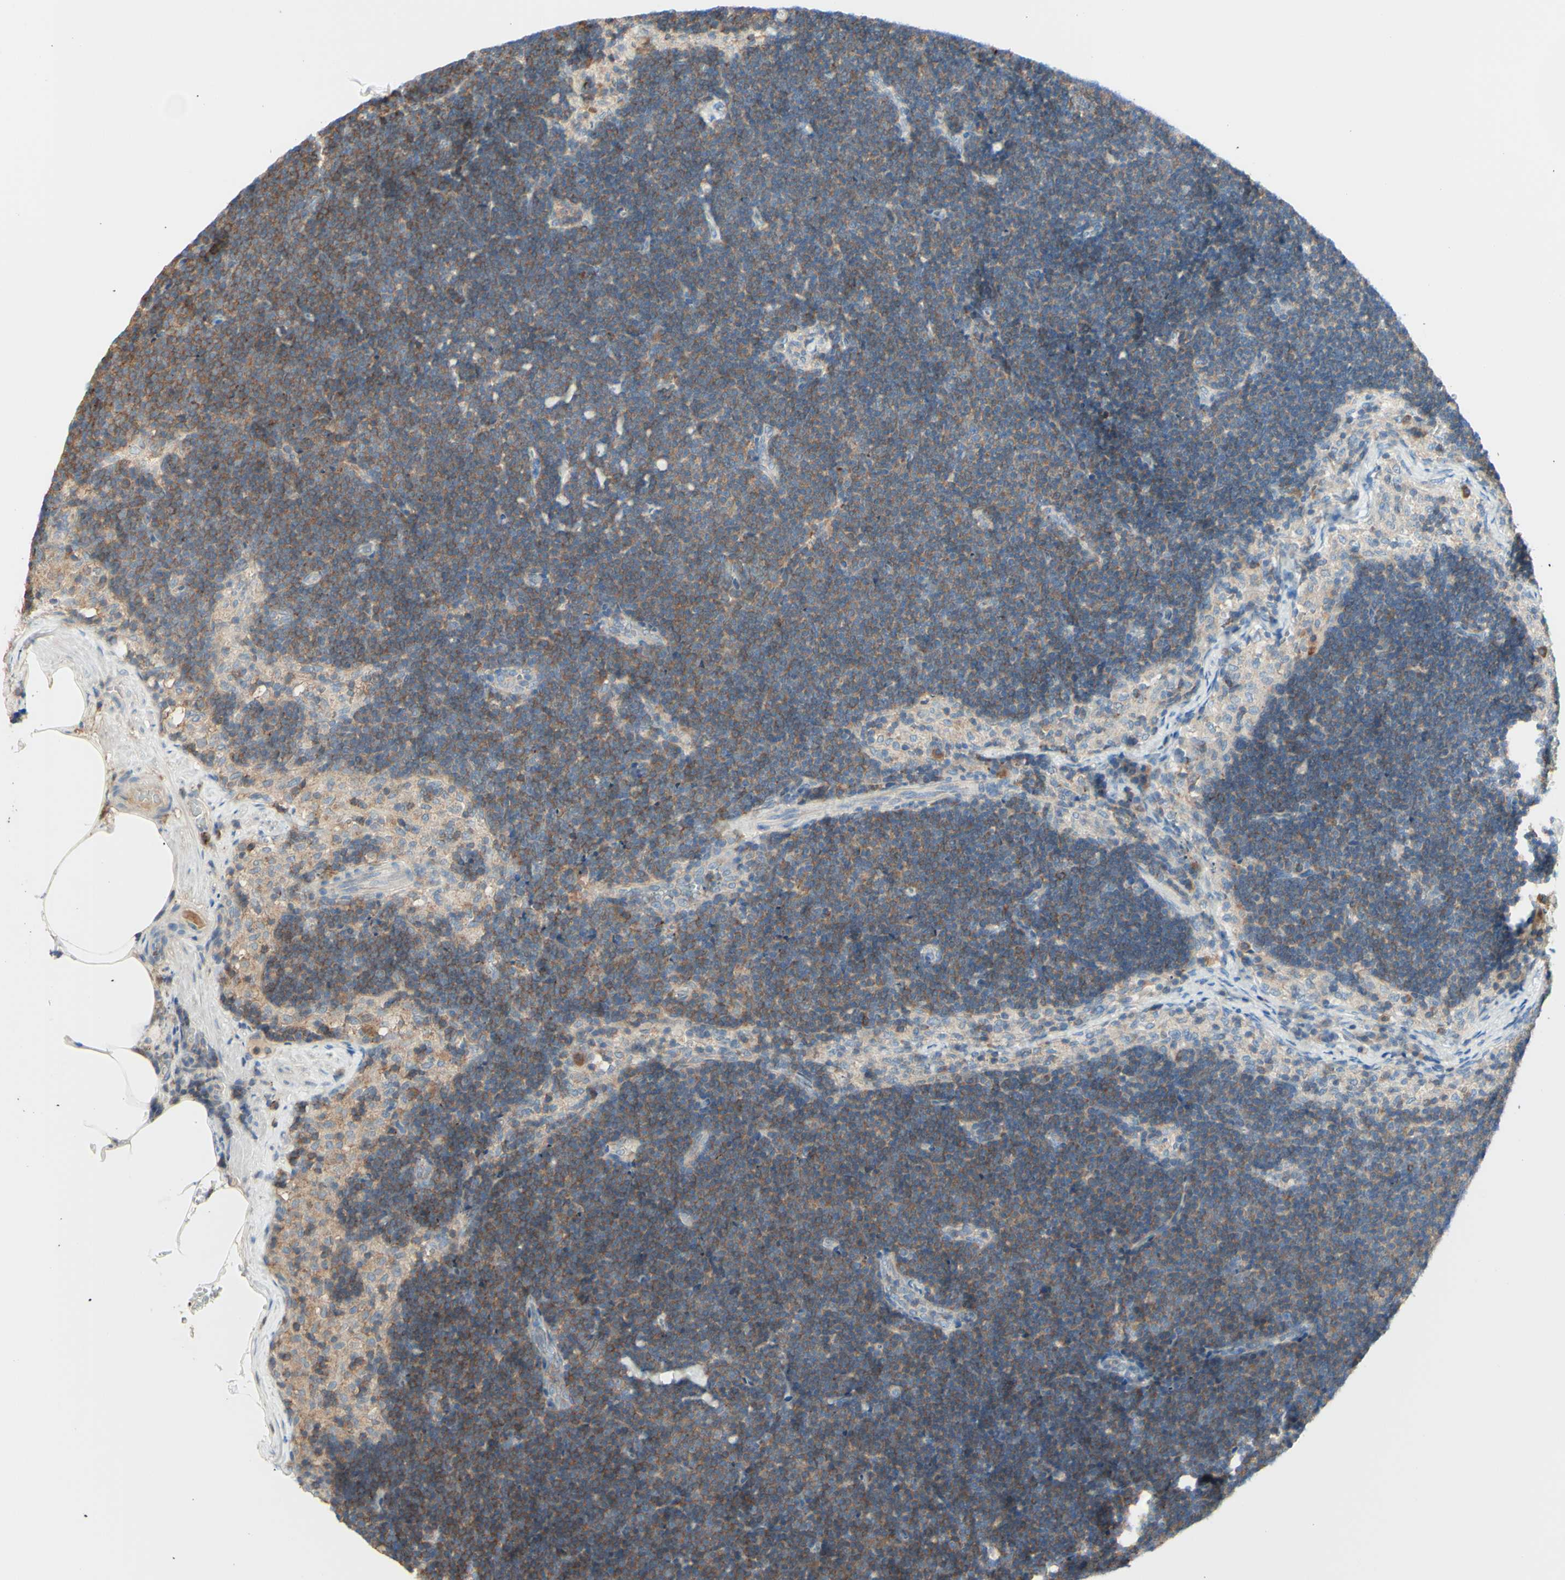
{"staining": {"intensity": "moderate", "quantity": ">75%", "location": "cytoplasmic/membranous"}, "tissue": "lymph node", "cell_type": "Germinal center cells", "image_type": "normal", "snomed": [{"axis": "morphology", "description": "Normal tissue, NOS"}, {"axis": "topography", "description": "Lymph node"}], "caption": "Protein expression analysis of unremarkable lymph node displays moderate cytoplasmic/membranous expression in approximately >75% of germinal center cells. Nuclei are stained in blue.", "gene": "MTM1", "patient": {"sex": "male", "age": 63}}